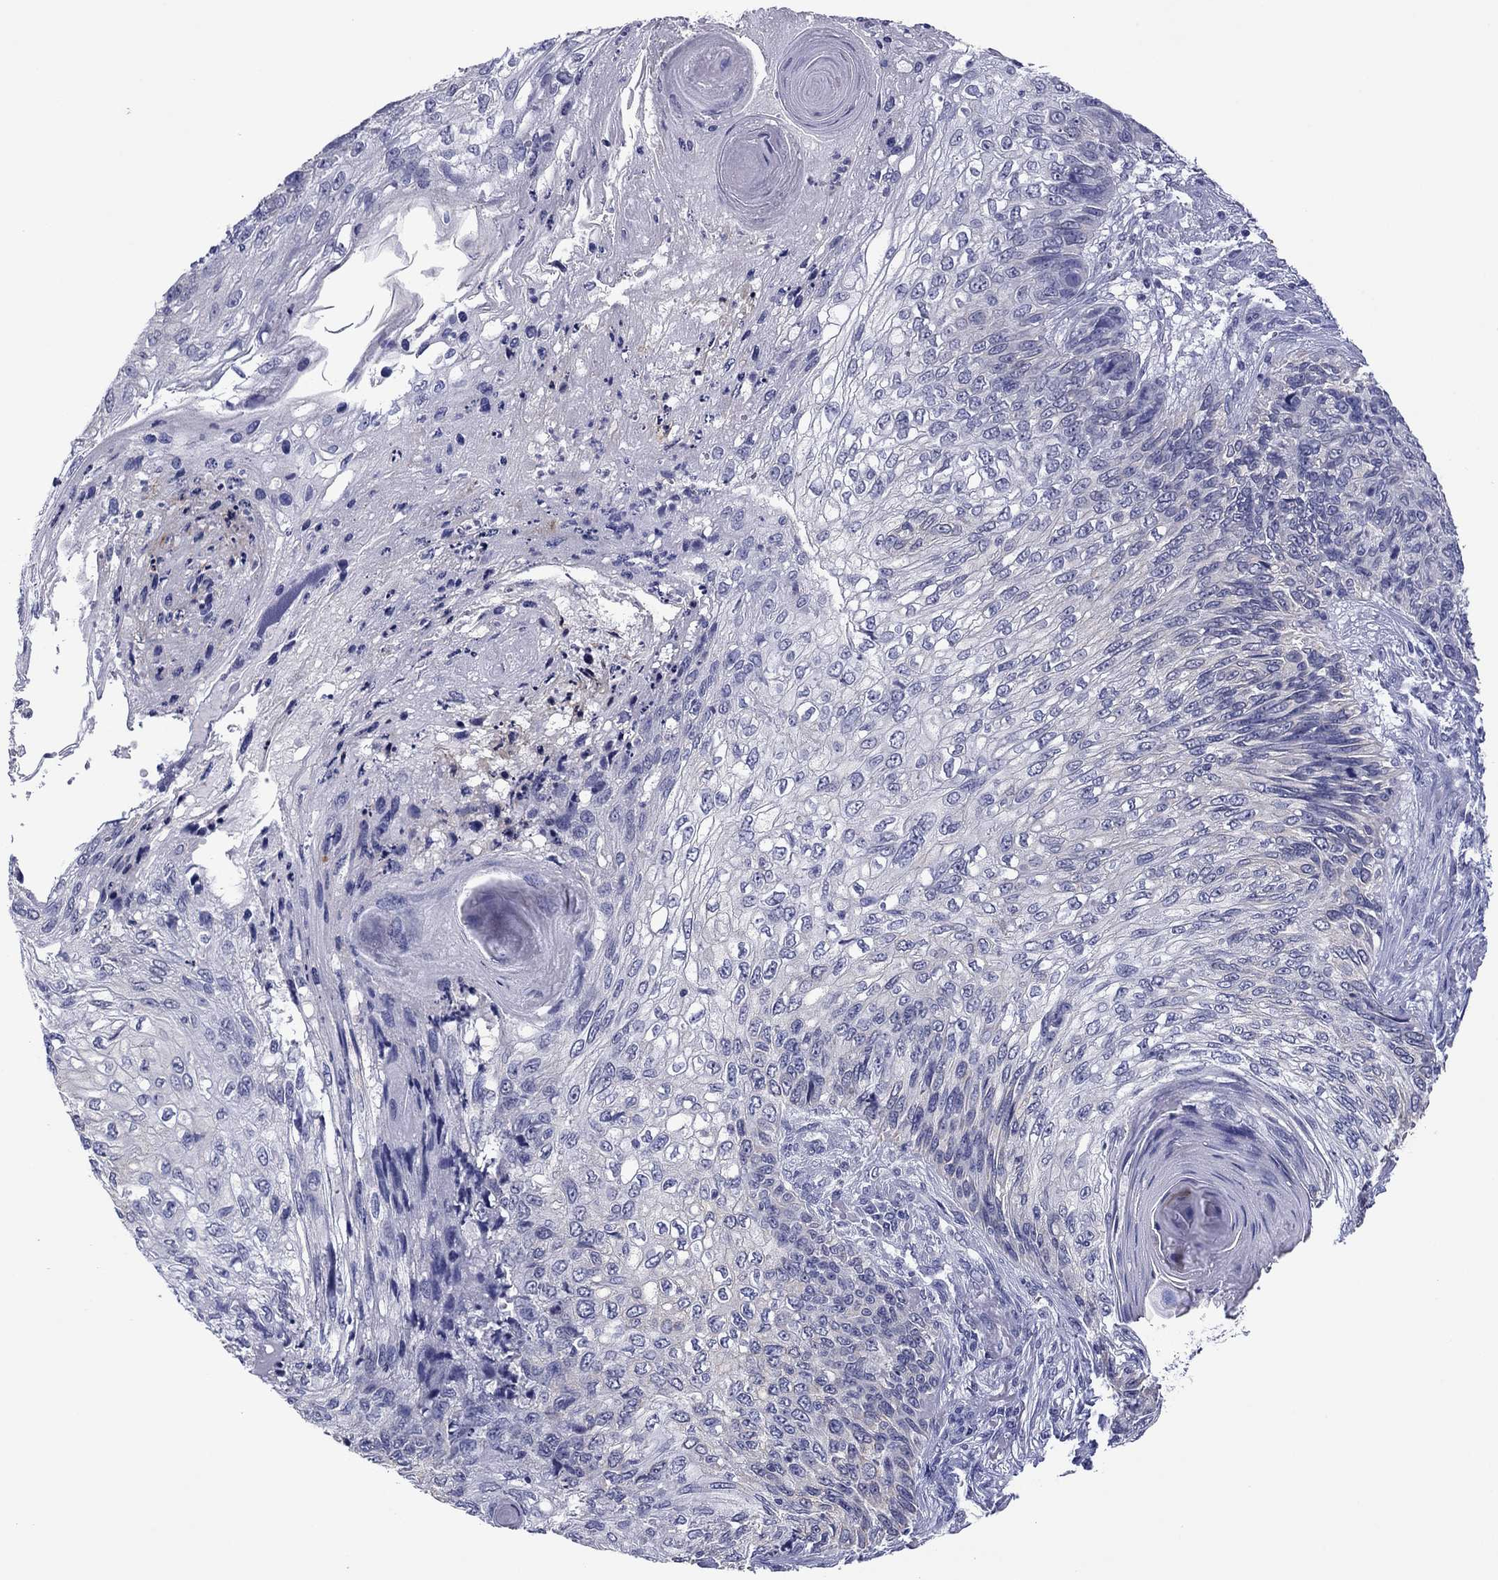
{"staining": {"intensity": "negative", "quantity": "none", "location": "none"}, "tissue": "skin cancer", "cell_type": "Tumor cells", "image_type": "cancer", "snomed": [{"axis": "morphology", "description": "Squamous cell carcinoma, NOS"}, {"axis": "topography", "description": "Skin"}], "caption": "IHC of skin squamous cell carcinoma demonstrates no positivity in tumor cells.", "gene": "HAO1", "patient": {"sex": "male", "age": 92}}